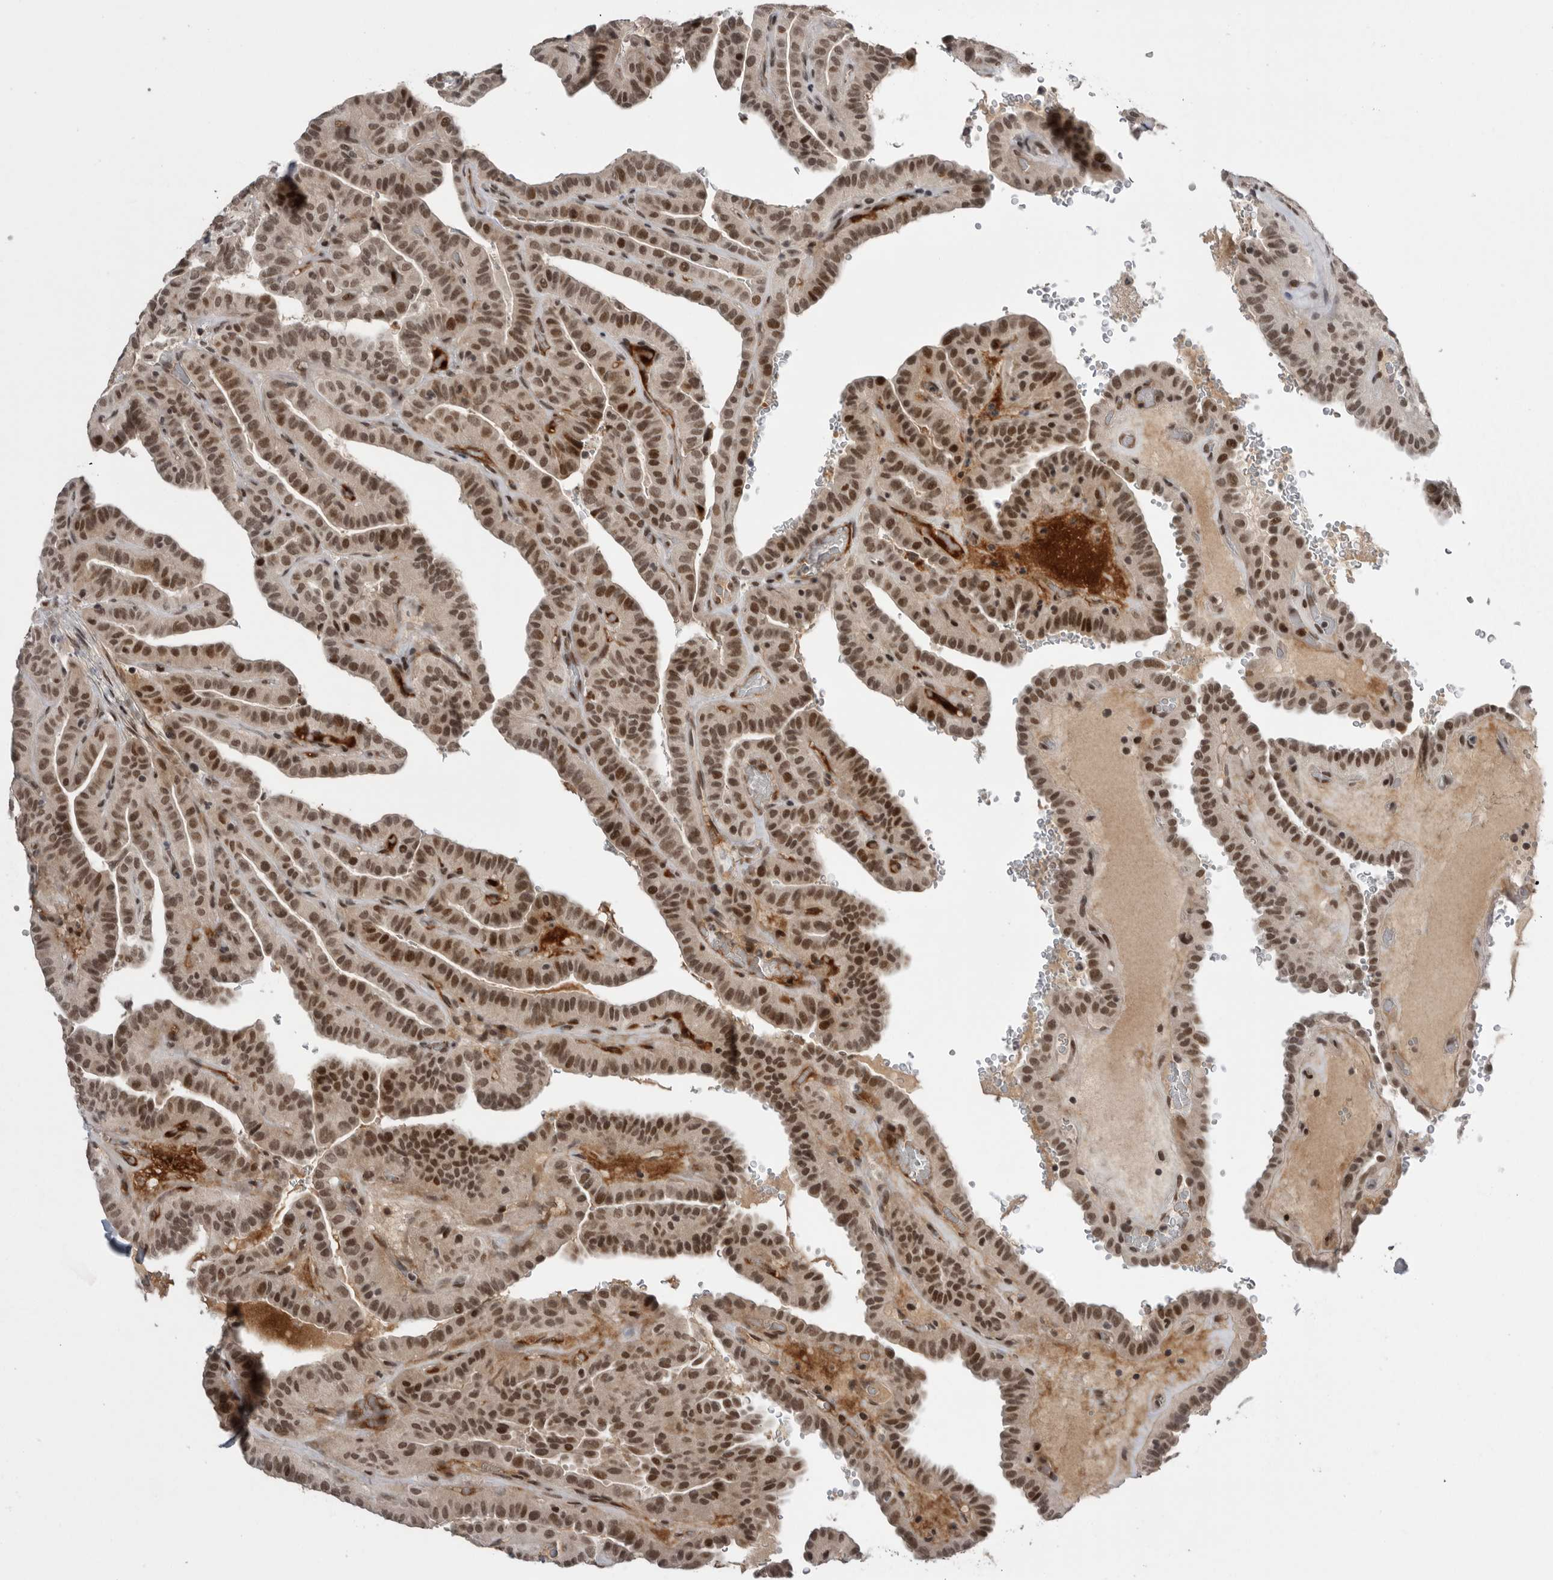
{"staining": {"intensity": "moderate", "quantity": ">75%", "location": "nuclear"}, "tissue": "thyroid cancer", "cell_type": "Tumor cells", "image_type": "cancer", "snomed": [{"axis": "morphology", "description": "Papillary adenocarcinoma, NOS"}, {"axis": "topography", "description": "Thyroid gland"}], "caption": "Immunohistochemical staining of human thyroid papillary adenocarcinoma shows medium levels of moderate nuclear protein expression in approximately >75% of tumor cells.", "gene": "POU5F1", "patient": {"sex": "male", "age": 77}}